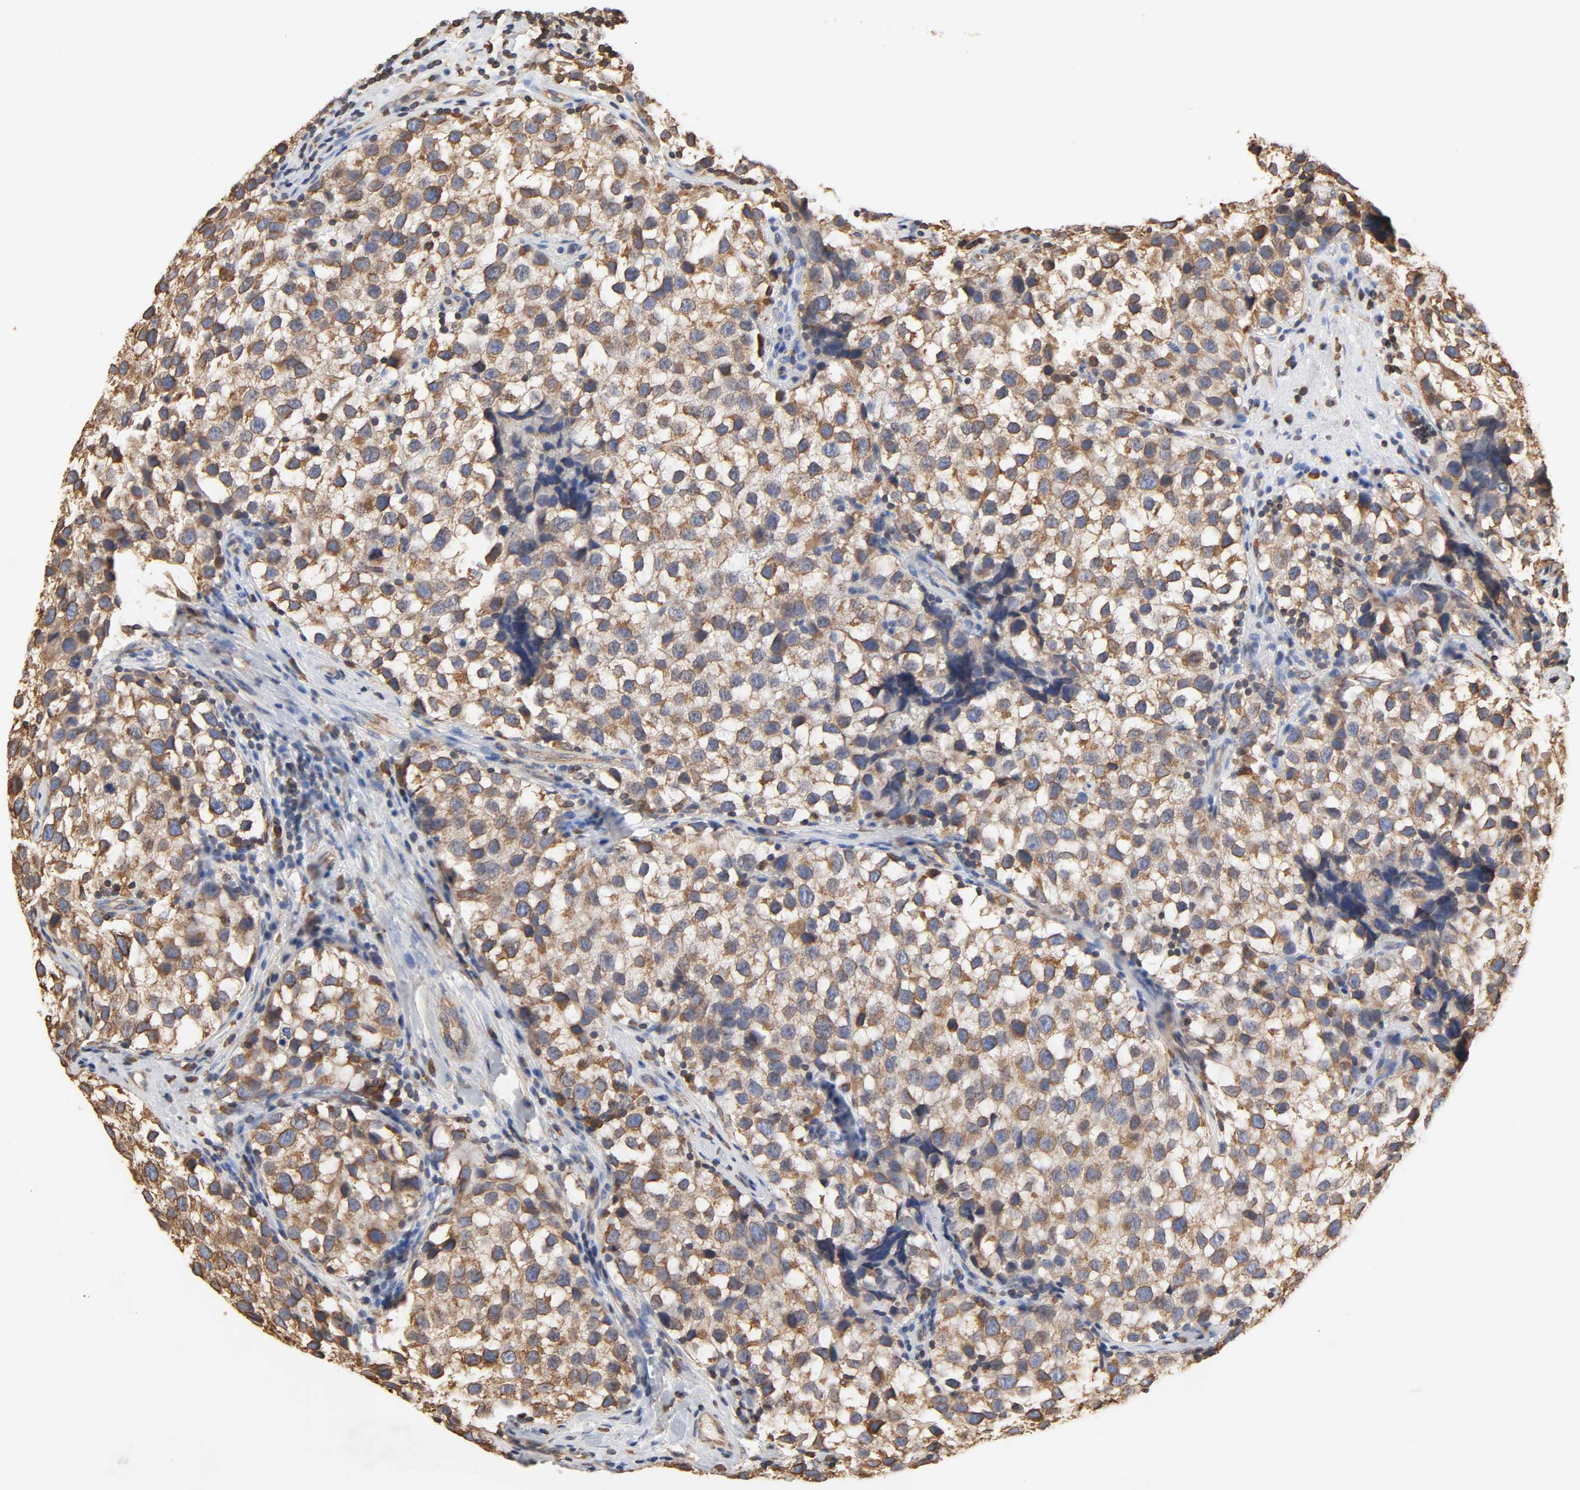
{"staining": {"intensity": "moderate", "quantity": ">75%", "location": "cytoplasmic/membranous"}, "tissue": "testis cancer", "cell_type": "Tumor cells", "image_type": "cancer", "snomed": [{"axis": "morphology", "description": "Seminoma, NOS"}, {"axis": "topography", "description": "Testis"}], "caption": "A brown stain labels moderate cytoplasmic/membranous expression of a protein in human seminoma (testis) tumor cells.", "gene": "BCAP31", "patient": {"sex": "male", "age": 39}}